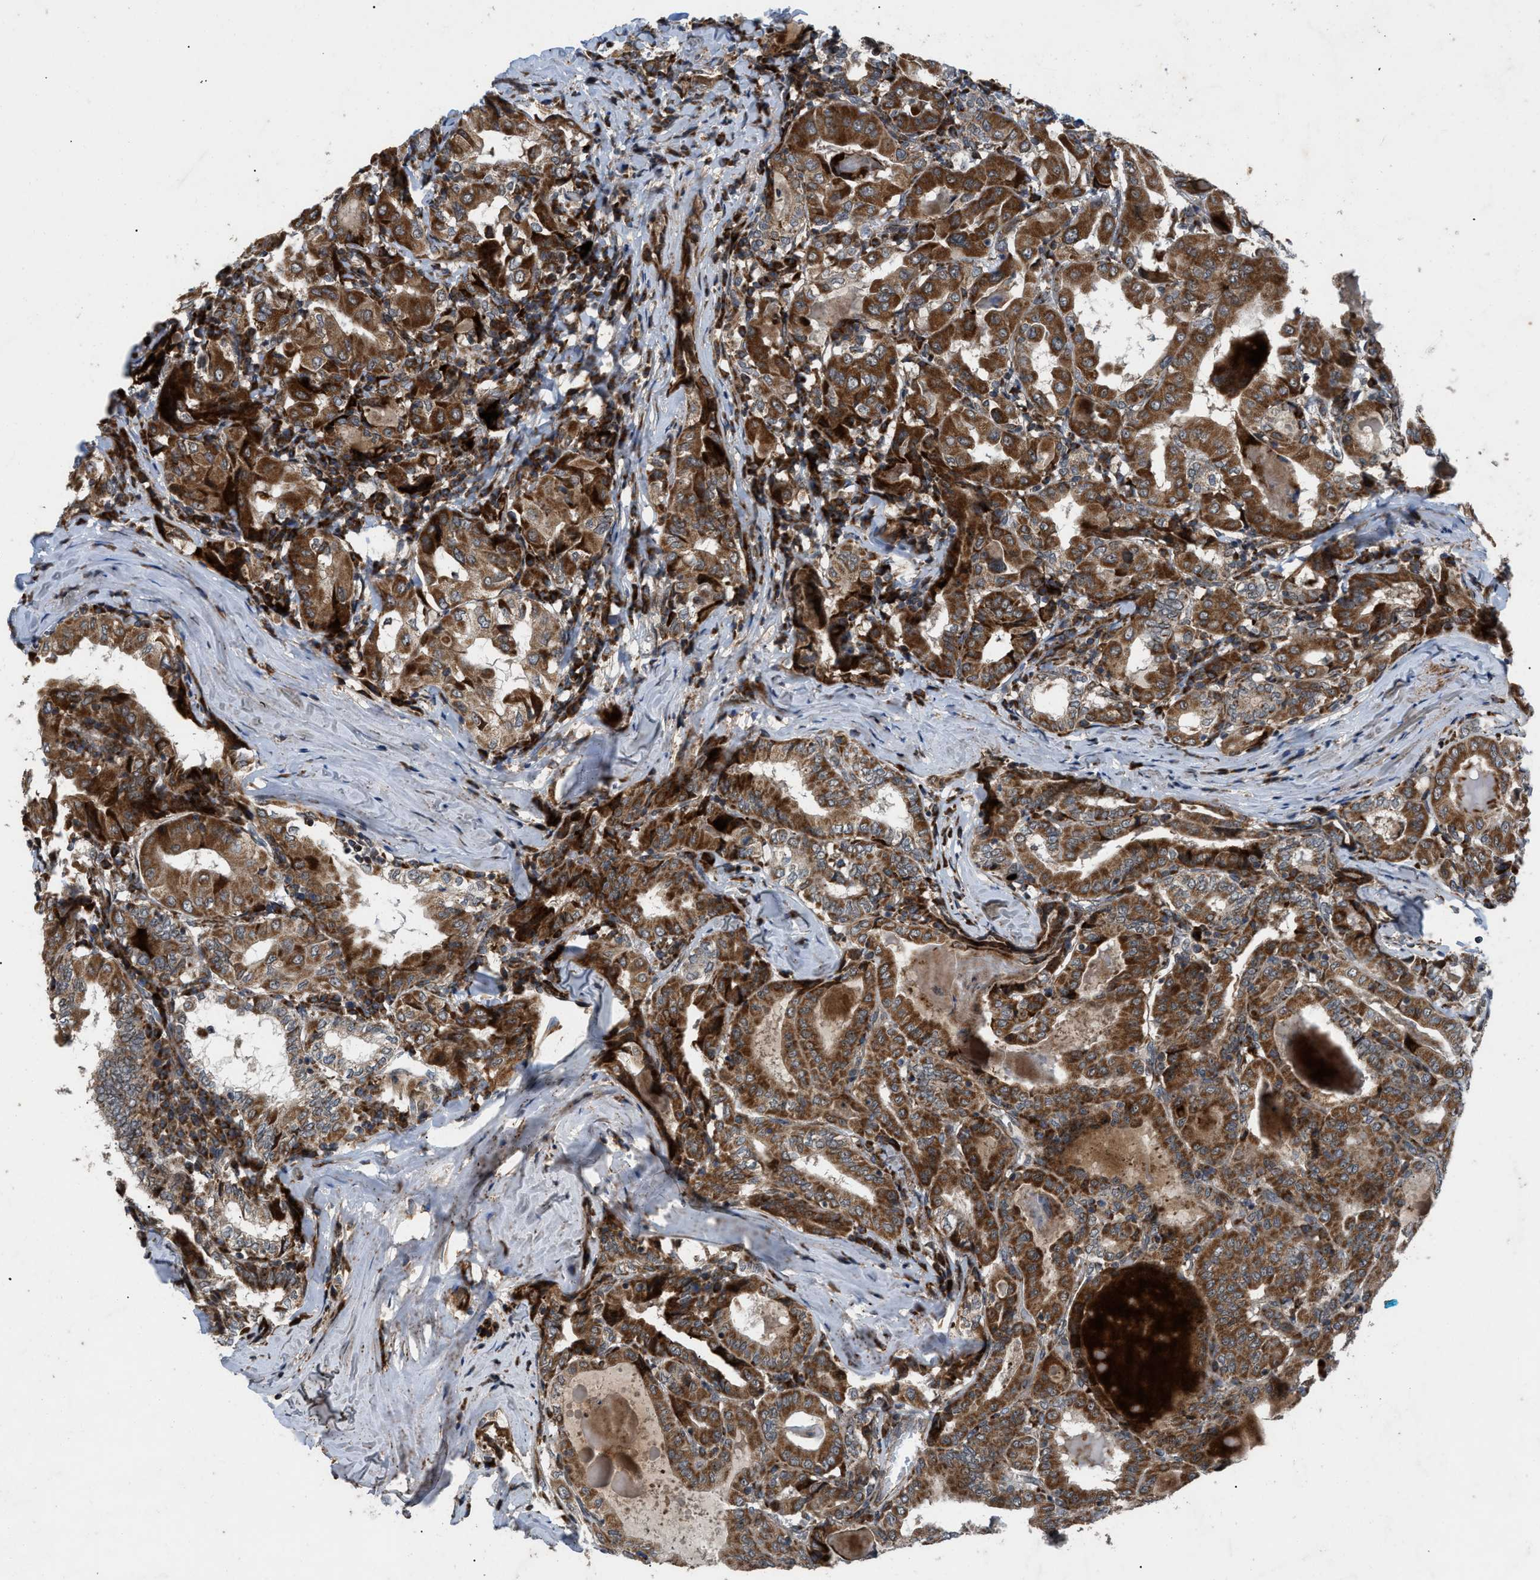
{"staining": {"intensity": "strong", "quantity": ">75%", "location": "cytoplasmic/membranous"}, "tissue": "thyroid cancer", "cell_type": "Tumor cells", "image_type": "cancer", "snomed": [{"axis": "morphology", "description": "Papillary adenocarcinoma, NOS"}, {"axis": "topography", "description": "Thyroid gland"}], "caption": "Immunohistochemistry (DAB (3,3'-diaminobenzidine)) staining of papillary adenocarcinoma (thyroid) displays strong cytoplasmic/membranous protein expression in about >75% of tumor cells.", "gene": "AP3M2", "patient": {"sex": "female", "age": 42}}